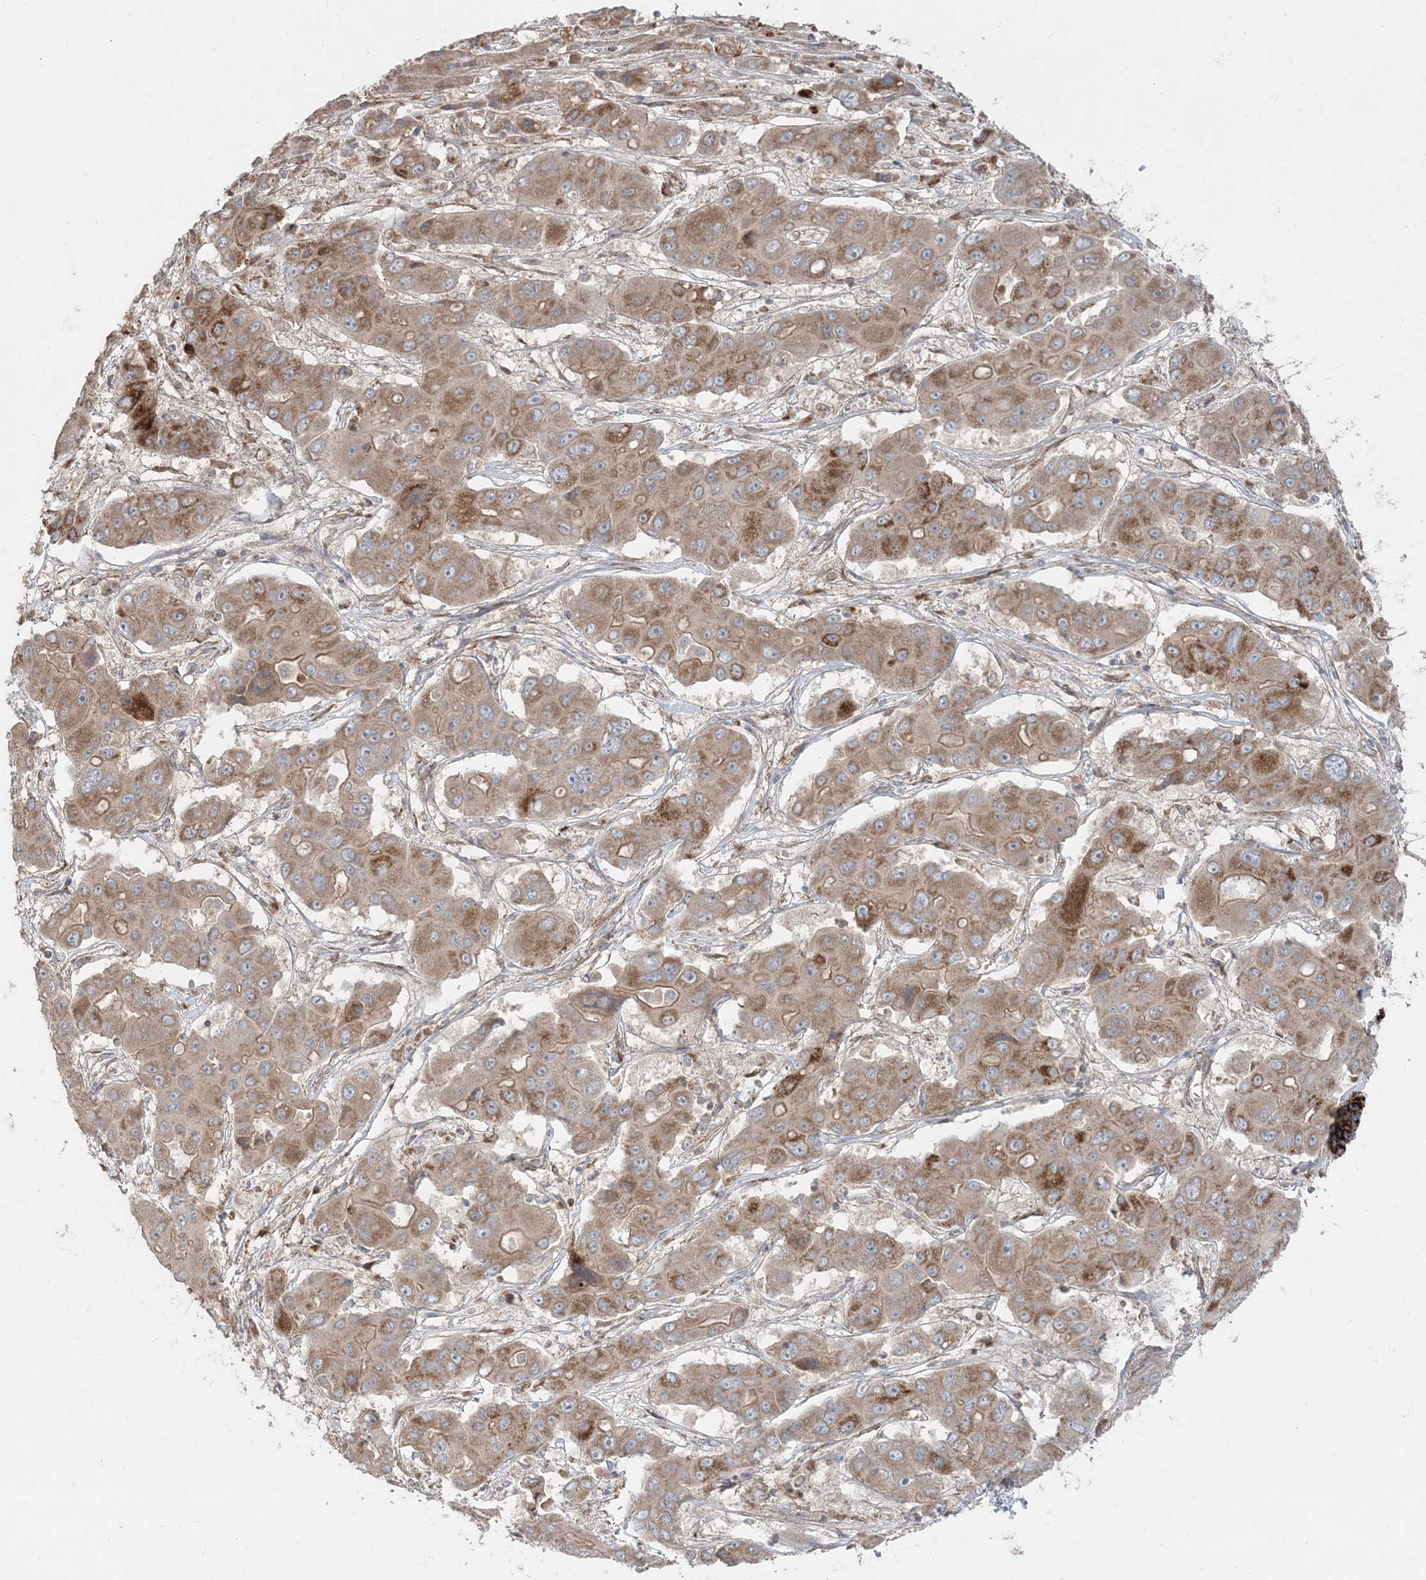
{"staining": {"intensity": "moderate", "quantity": ">75%", "location": "cytoplasmic/membranous"}, "tissue": "liver cancer", "cell_type": "Tumor cells", "image_type": "cancer", "snomed": [{"axis": "morphology", "description": "Cholangiocarcinoma"}, {"axis": "topography", "description": "Liver"}], "caption": "Protein analysis of liver cancer tissue shows moderate cytoplasmic/membranous positivity in approximately >75% of tumor cells.", "gene": "LRPPRC", "patient": {"sex": "male", "age": 67}}